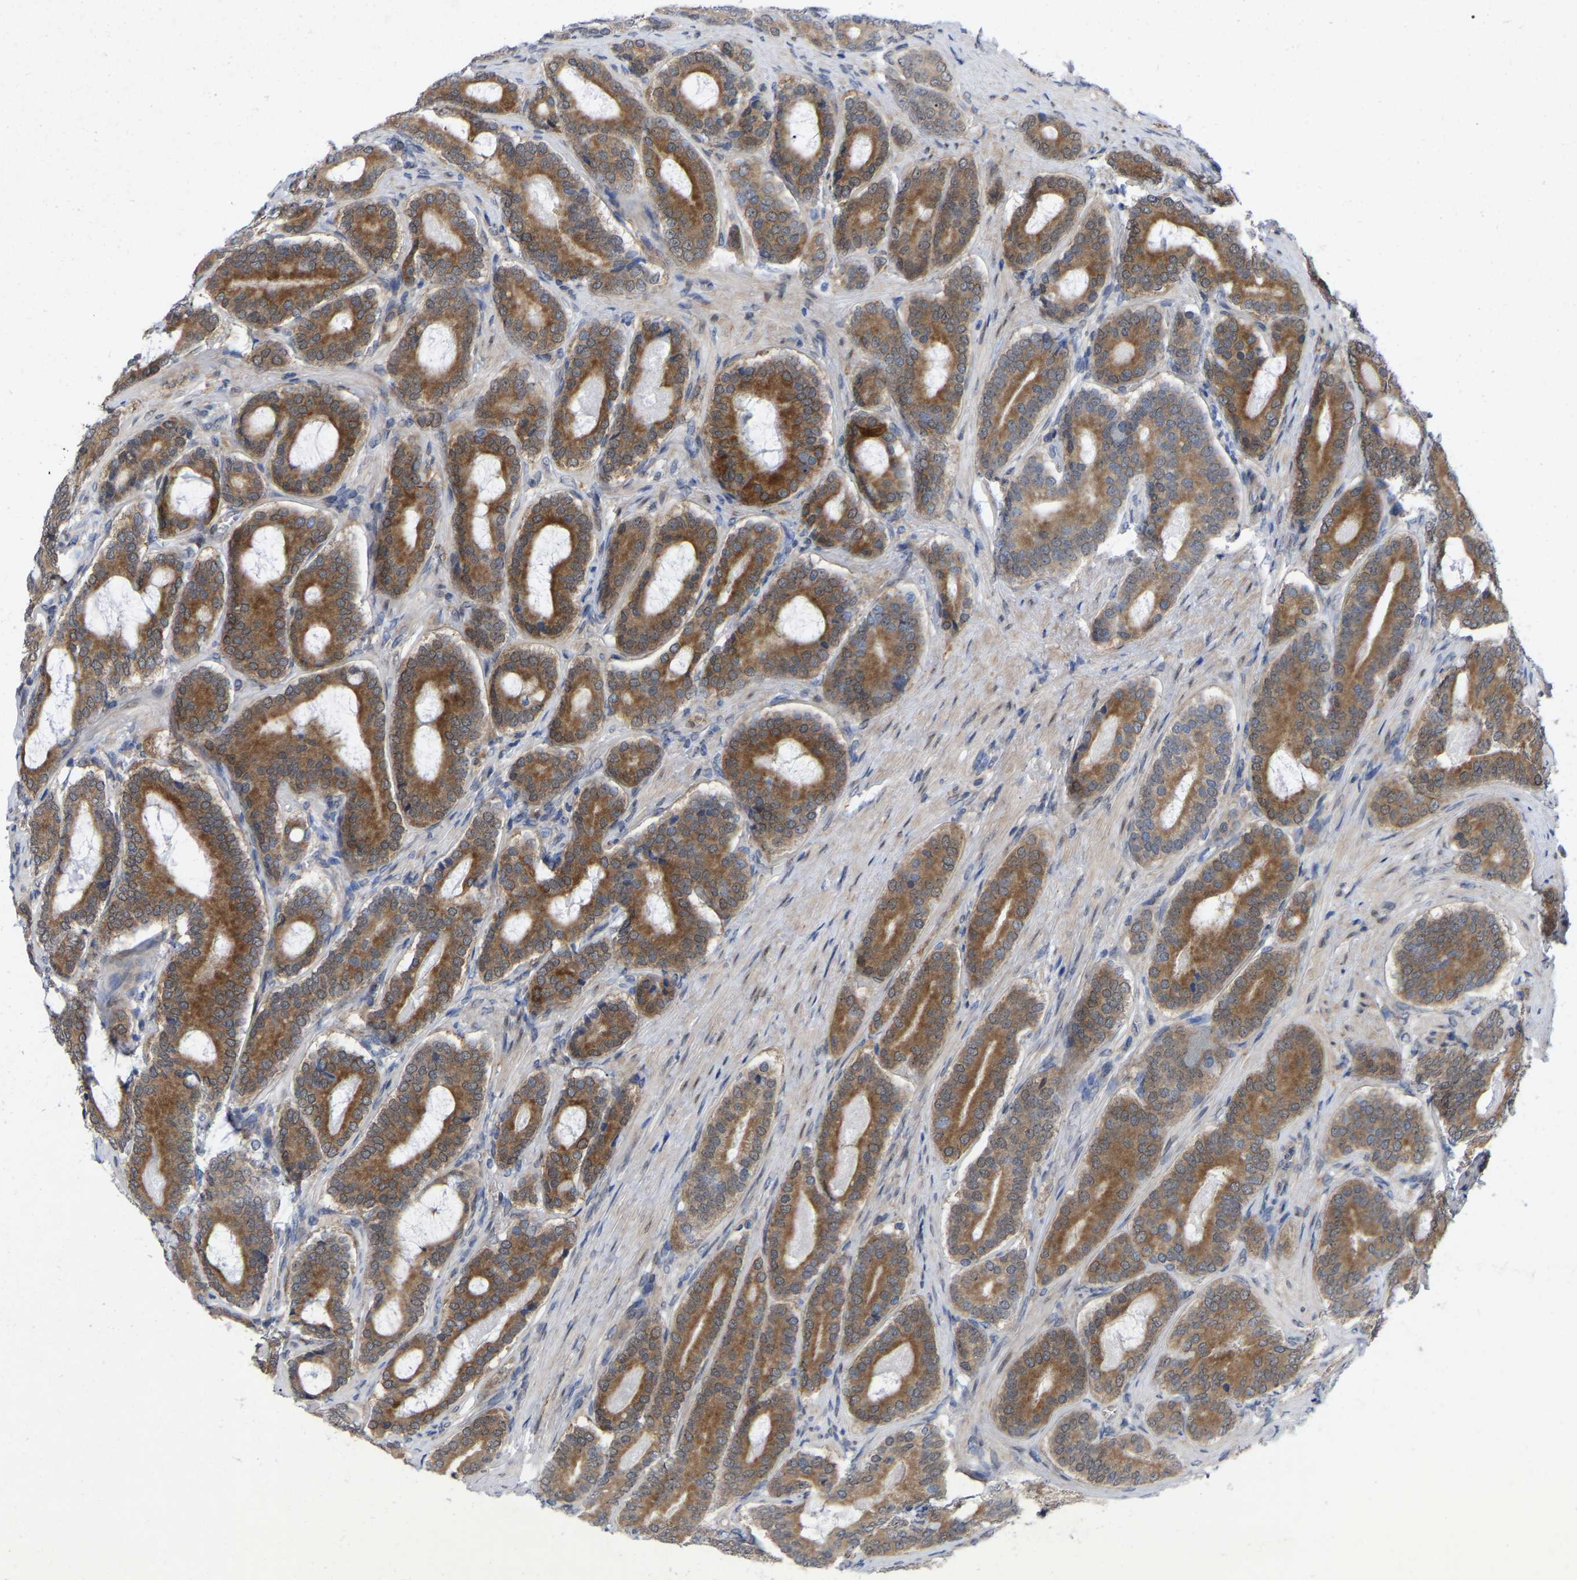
{"staining": {"intensity": "moderate", "quantity": ">75%", "location": "cytoplasmic/membranous"}, "tissue": "prostate cancer", "cell_type": "Tumor cells", "image_type": "cancer", "snomed": [{"axis": "morphology", "description": "Adenocarcinoma, High grade"}, {"axis": "topography", "description": "Prostate"}], "caption": "Tumor cells show moderate cytoplasmic/membranous staining in approximately >75% of cells in prostate cancer. Ihc stains the protein of interest in brown and the nuclei are stained blue.", "gene": "UBE4B", "patient": {"sex": "male", "age": 60}}